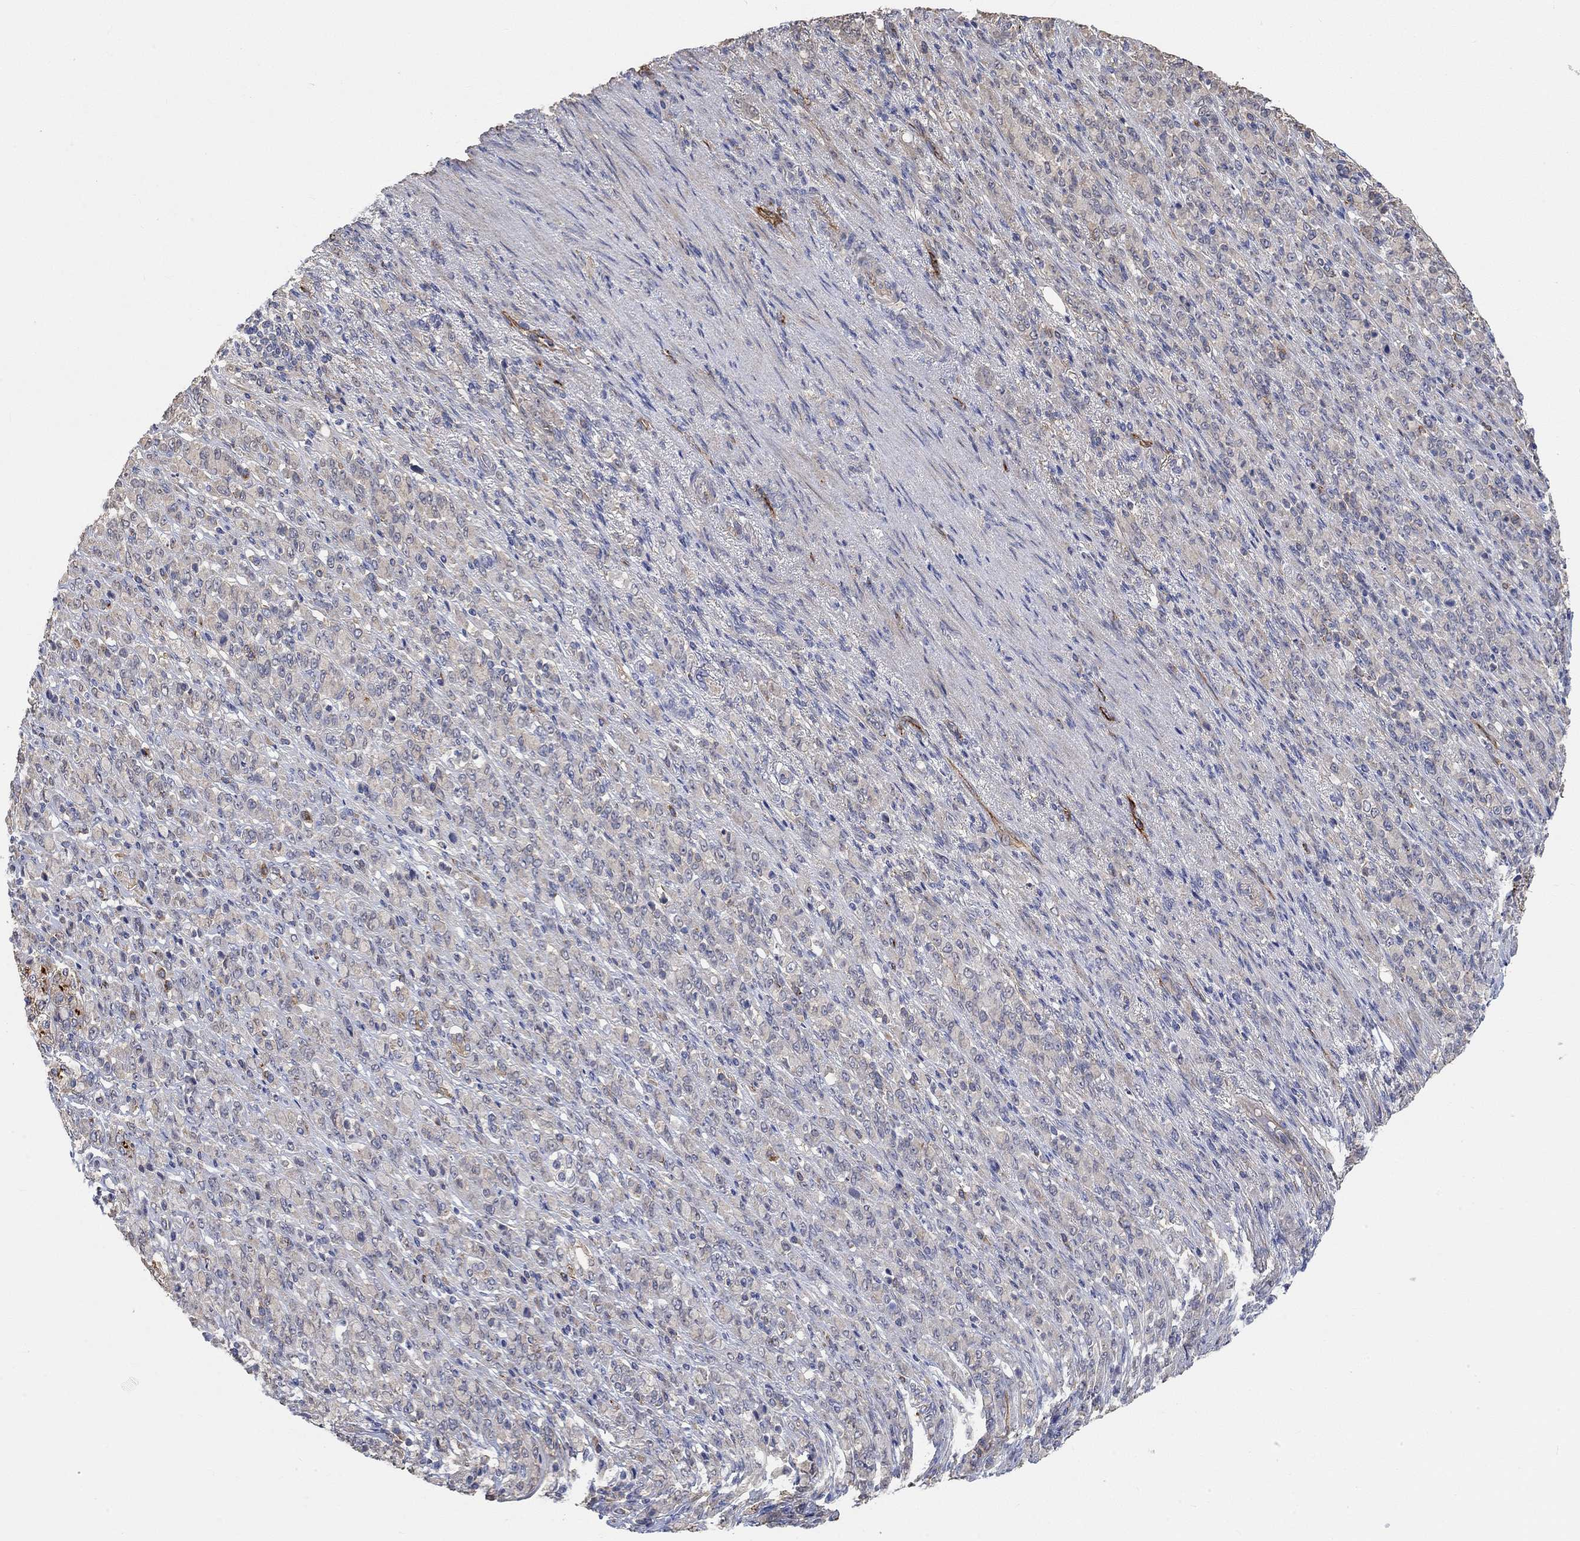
{"staining": {"intensity": "negative", "quantity": "none", "location": "none"}, "tissue": "stomach cancer", "cell_type": "Tumor cells", "image_type": "cancer", "snomed": [{"axis": "morphology", "description": "Normal tissue, NOS"}, {"axis": "morphology", "description": "Adenocarcinoma, NOS"}, {"axis": "topography", "description": "Stomach"}], "caption": "The histopathology image exhibits no staining of tumor cells in stomach cancer (adenocarcinoma).", "gene": "SYT16", "patient": {"sex": "female", "age": 79}}